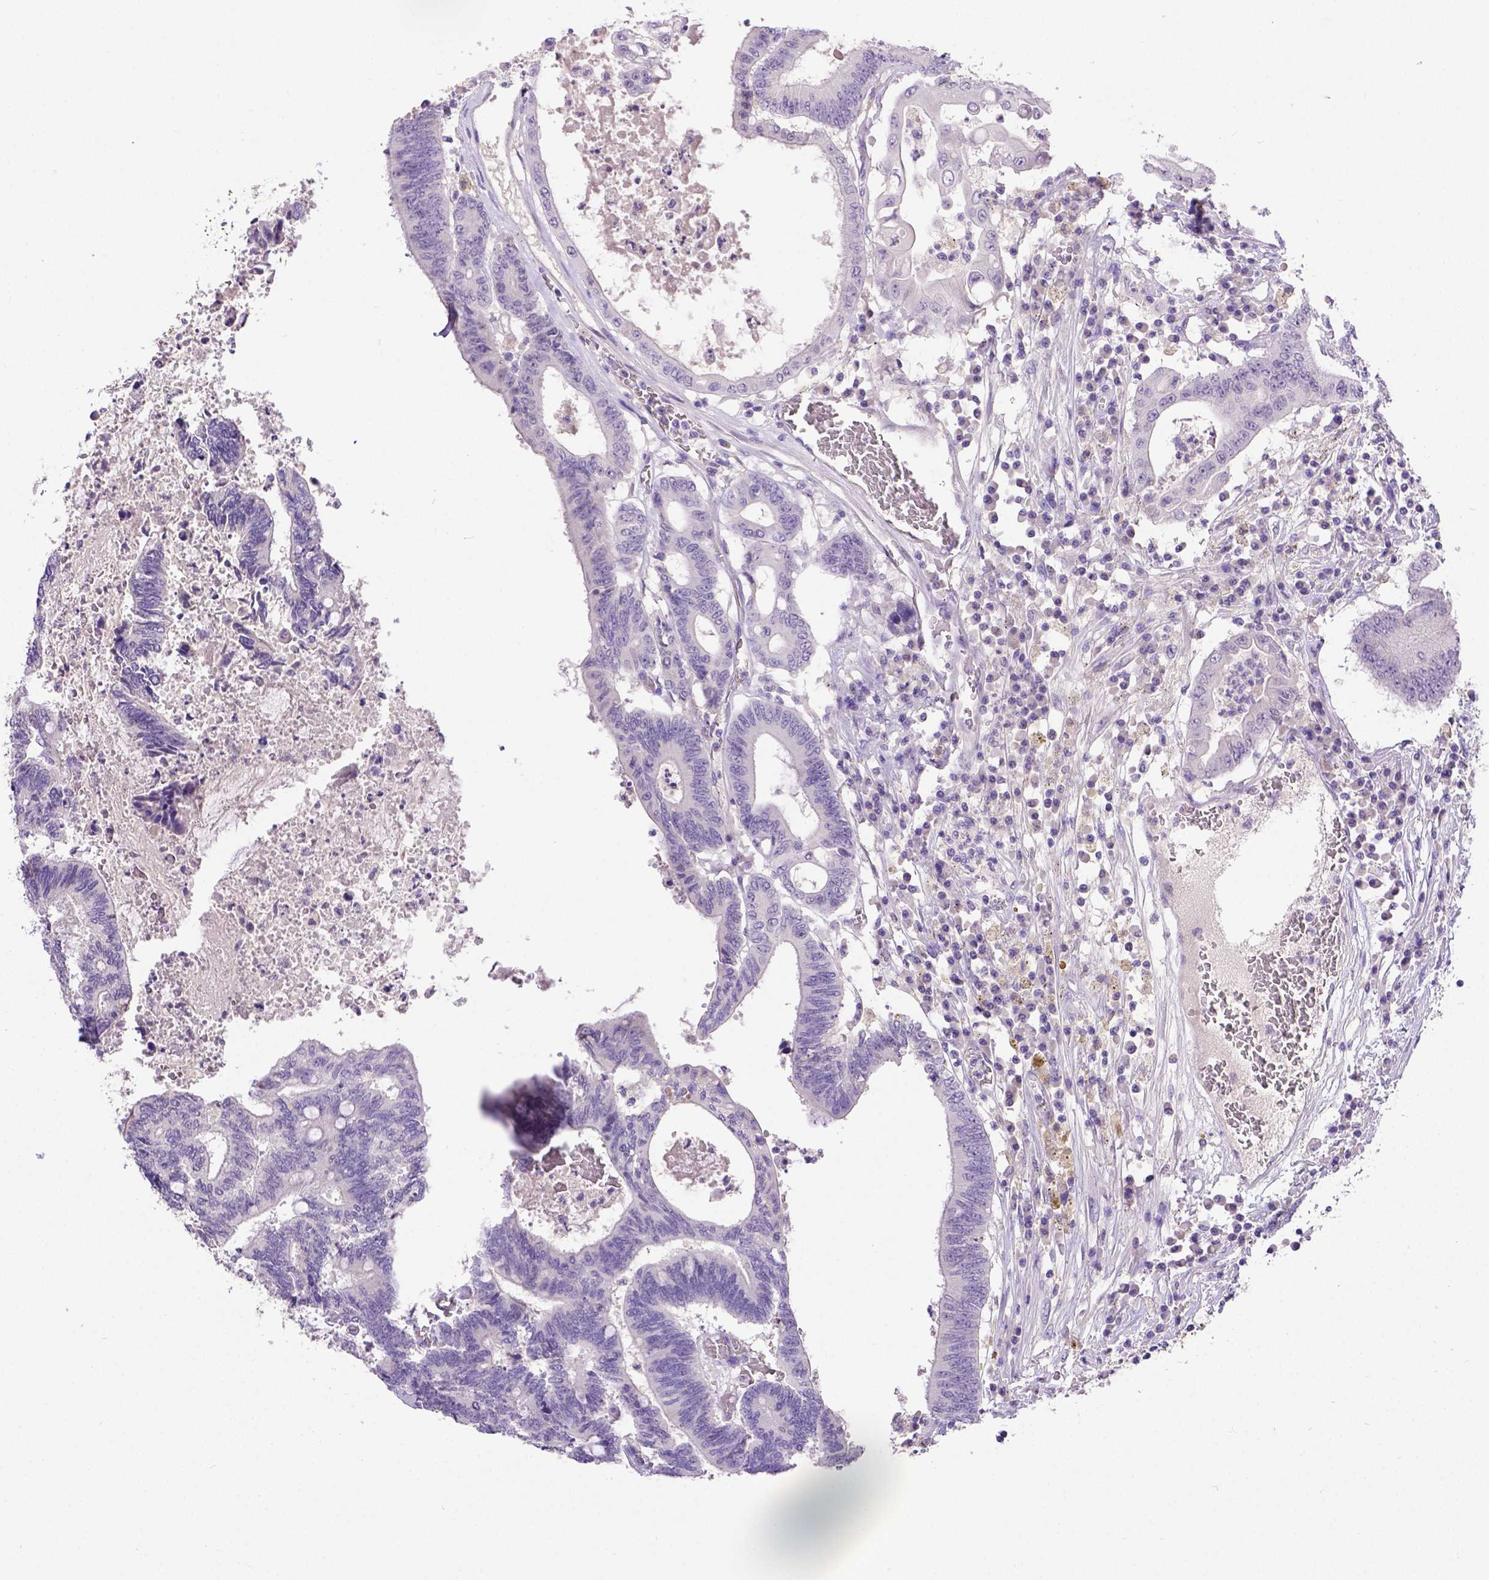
{"staining": {"intensity": "negative", "quantity": "none", "location": "none"}, "tissue": "colorectal cancer", "cell_type": "Tumor cells", "image_type": "cancer", "snomed": [{"axis": "morphology", "description": "Adenocarcinoma, NOS"}, {"axis": "topography", "description": "Rectum"}], "caption": "Tumor cells show no significant protein positivity in adenocarcinoma (colorectal). (DAB IHC with hematoxylin counter stain).", "gene": "B3GAT1", "patient": {"sex": "male", "age": 54}}